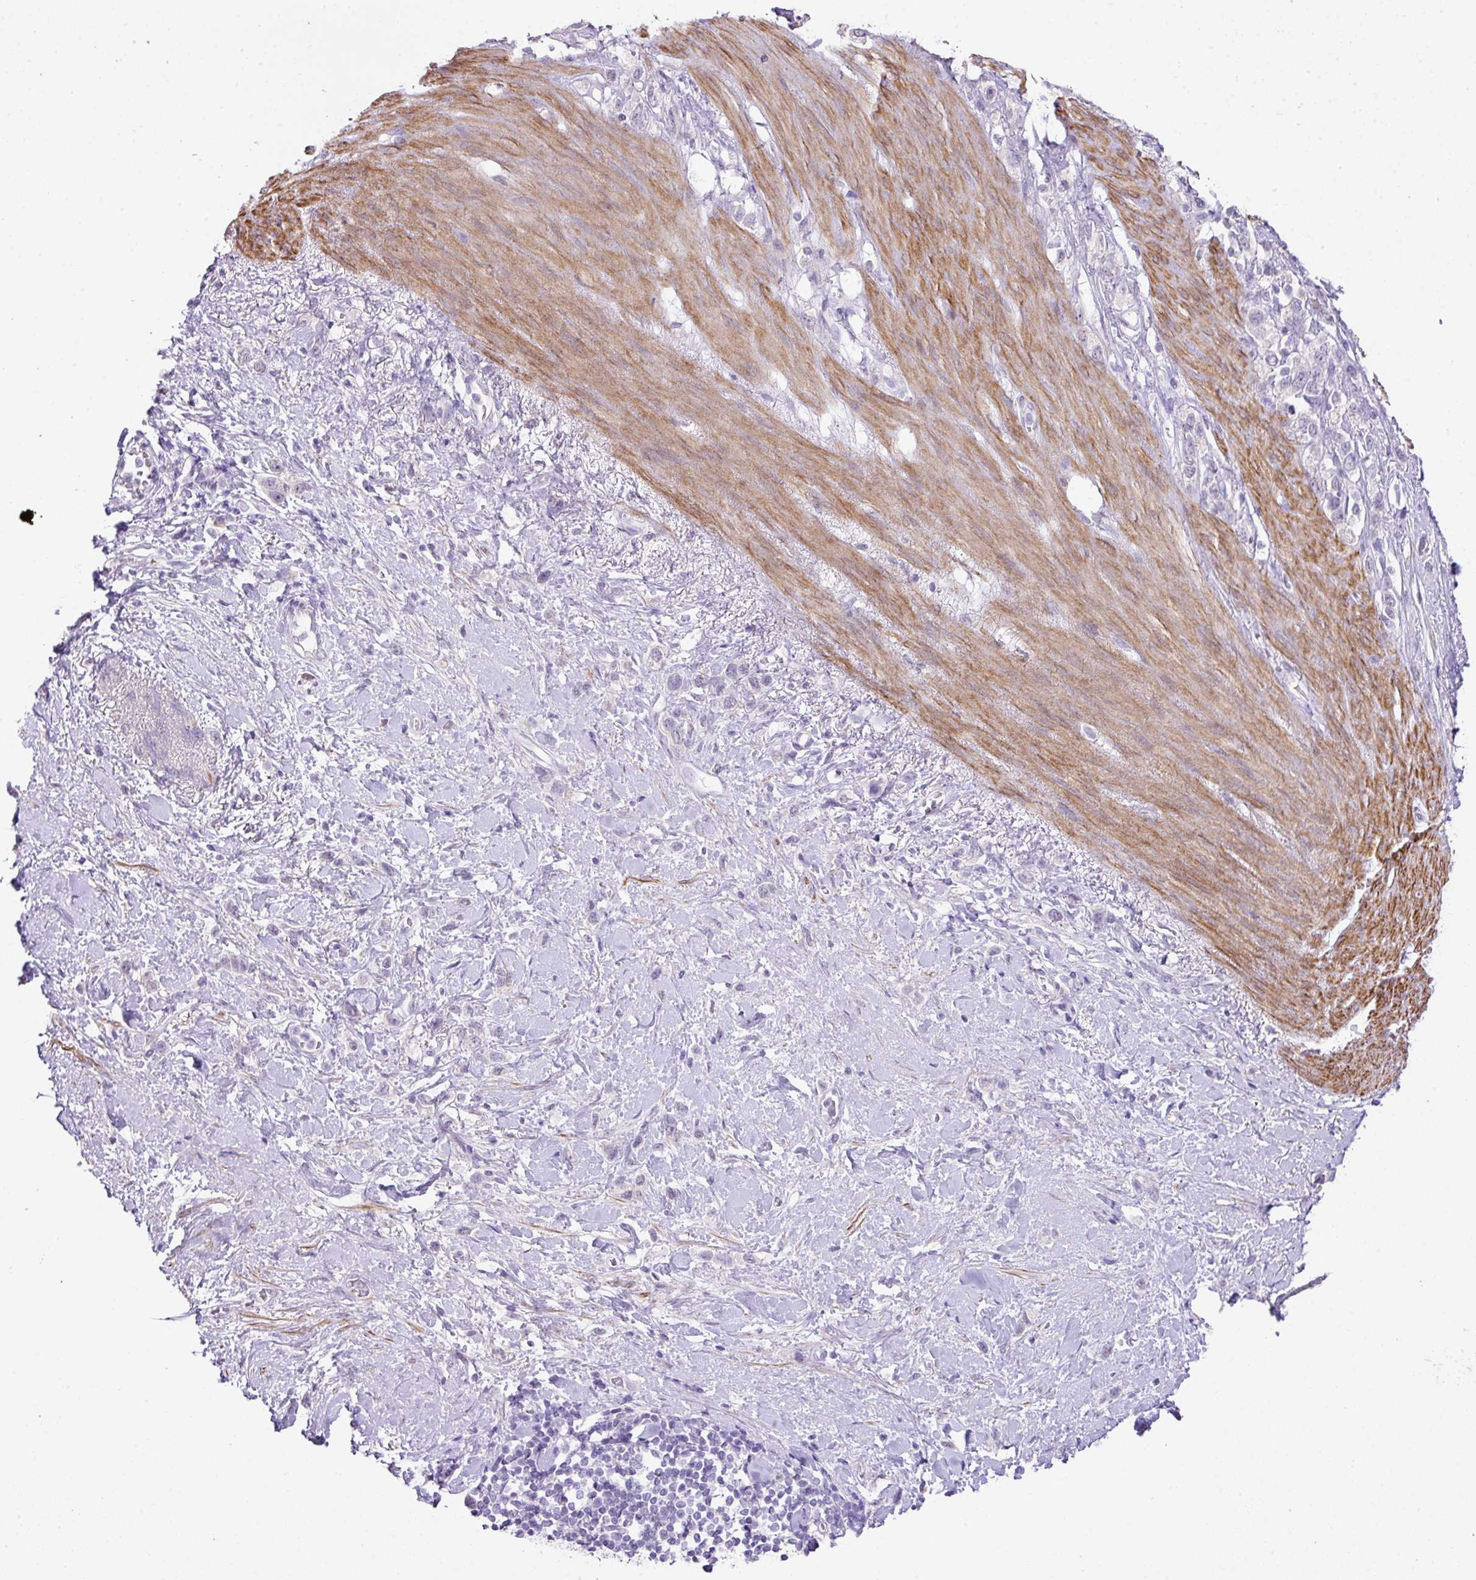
{"staining": {"intensity": "negative", "quantity": "none", "location": "none"}, "tissue": "stomach cancer", "cell_type": "Tumor cells", "image_type": "cancer", "snomed": [{"axis": "morphology", "description": "Adenocarcinoma, NOS"}, {"axis": "topography", "description": "Stomach"}], "caption": "An immunohistochemistry image of stomach cancer is shown. There is no staining in tumor cells of stomach cancer.", "gene": "DIP2A", "patient": {"sex": "female", "age": 65}}